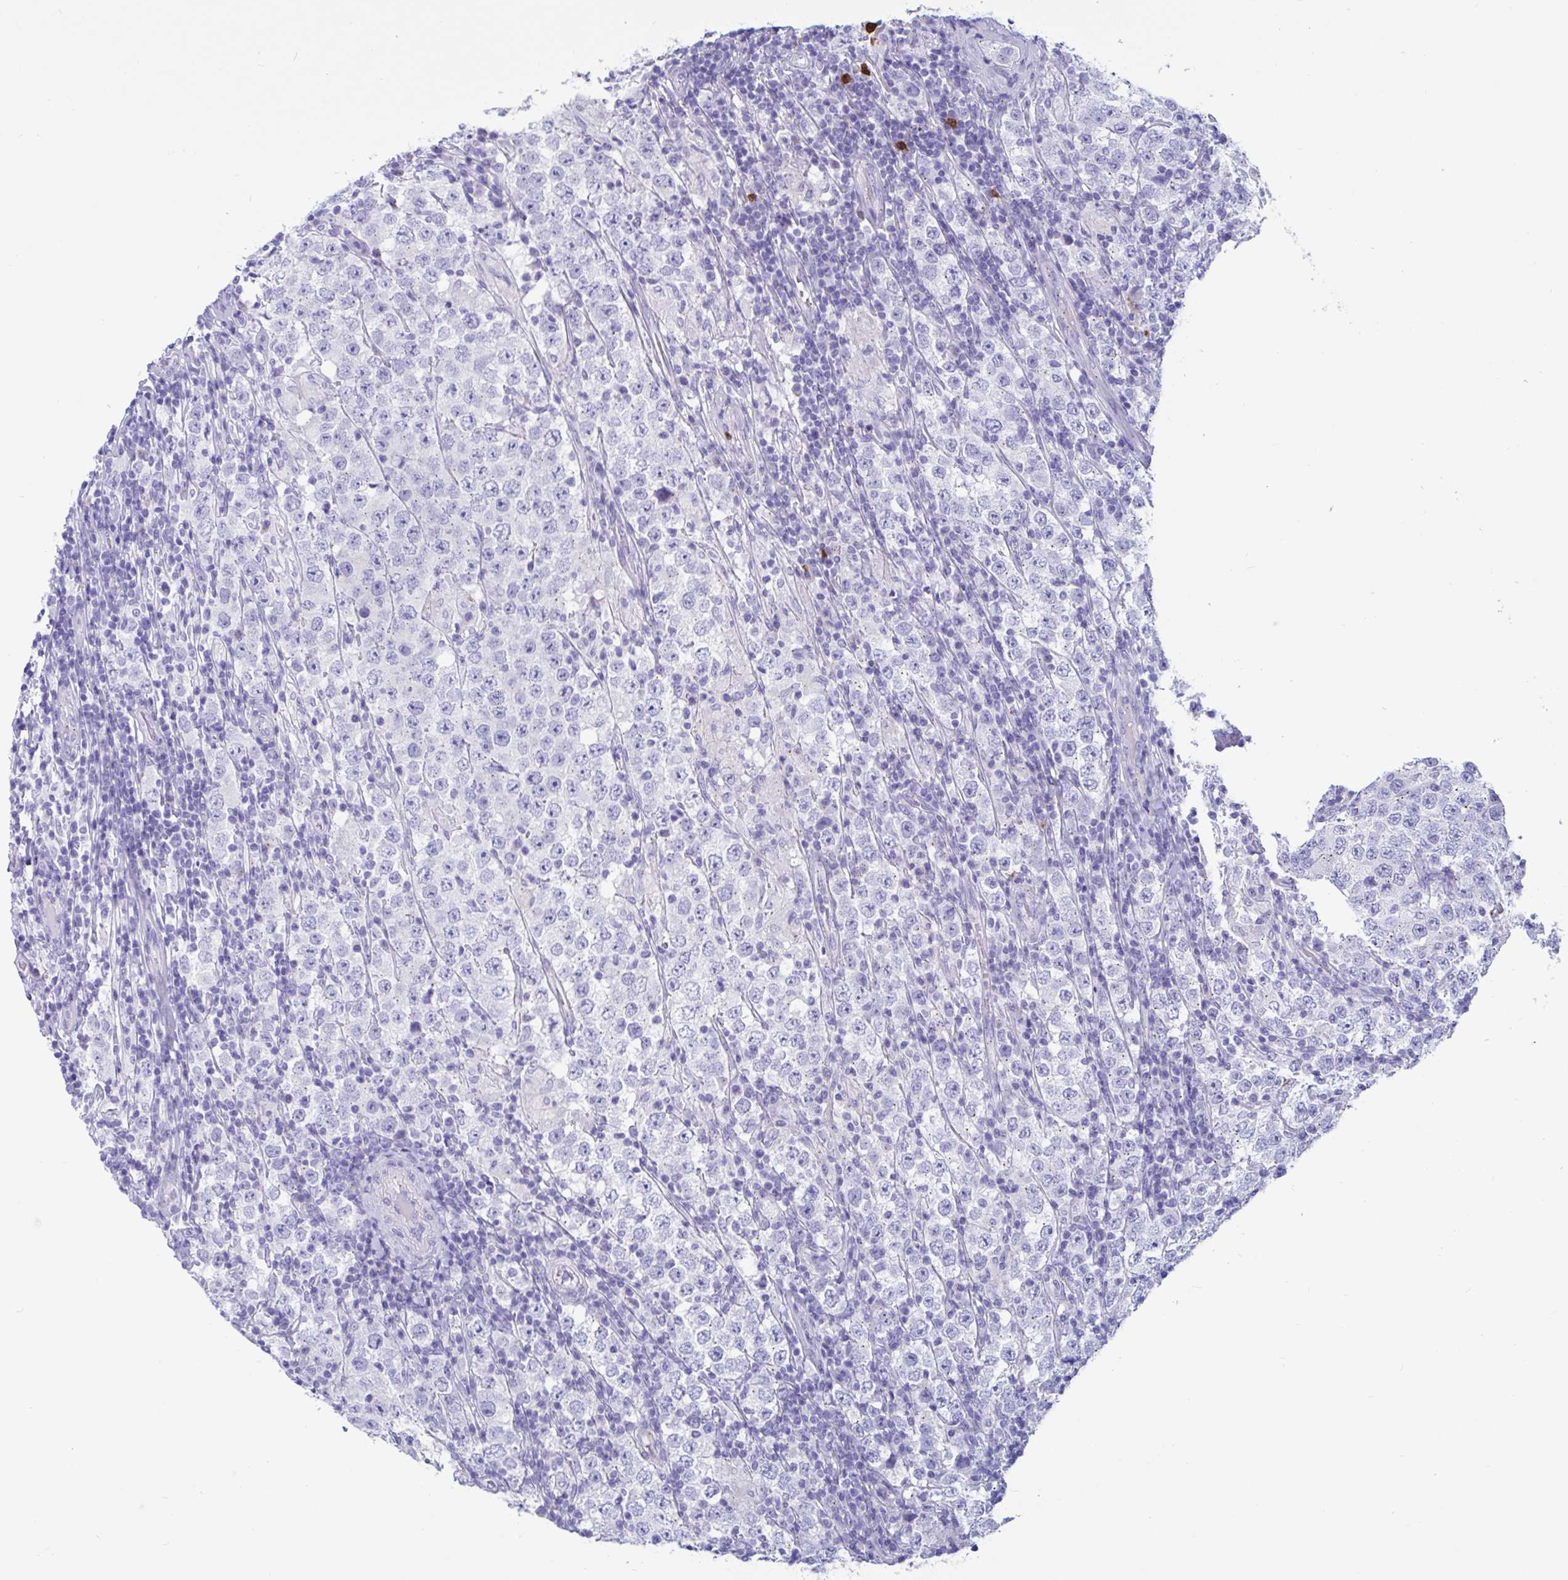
{"staining": {"intensity": "negative", "quantity": "none", "location": "none"}, "tissue": "testis cancer", "cell_type": "Tumor cells", "image_type": "cancer", "snomed": [{"axis": "morphology", "description": "Normal tissue, NOS"}, {"axis": "morphology", "description": "Urothelial carcinoma, High grade"}, {"axis": "morphology", "description": "Seminoma, NOS"}, {"axis": "morphology", "description": "Carcinoma, Embryonal, NOS"}, {"axis": "topography", "description": "Urinary bladder"}, {"axis": "topography", "description": "Testis"}], "caption": "Tumor cells show no significant protein expression in testis cancer (seminoma). Brightfield microscopy of IHC stained with DAB (3,3'-diaminobenzidine) (brown) and hematoxylin (blue), captured at high magnification.", "gene": "RNASE3", "patient": {"sex": "male", "age": 41}}